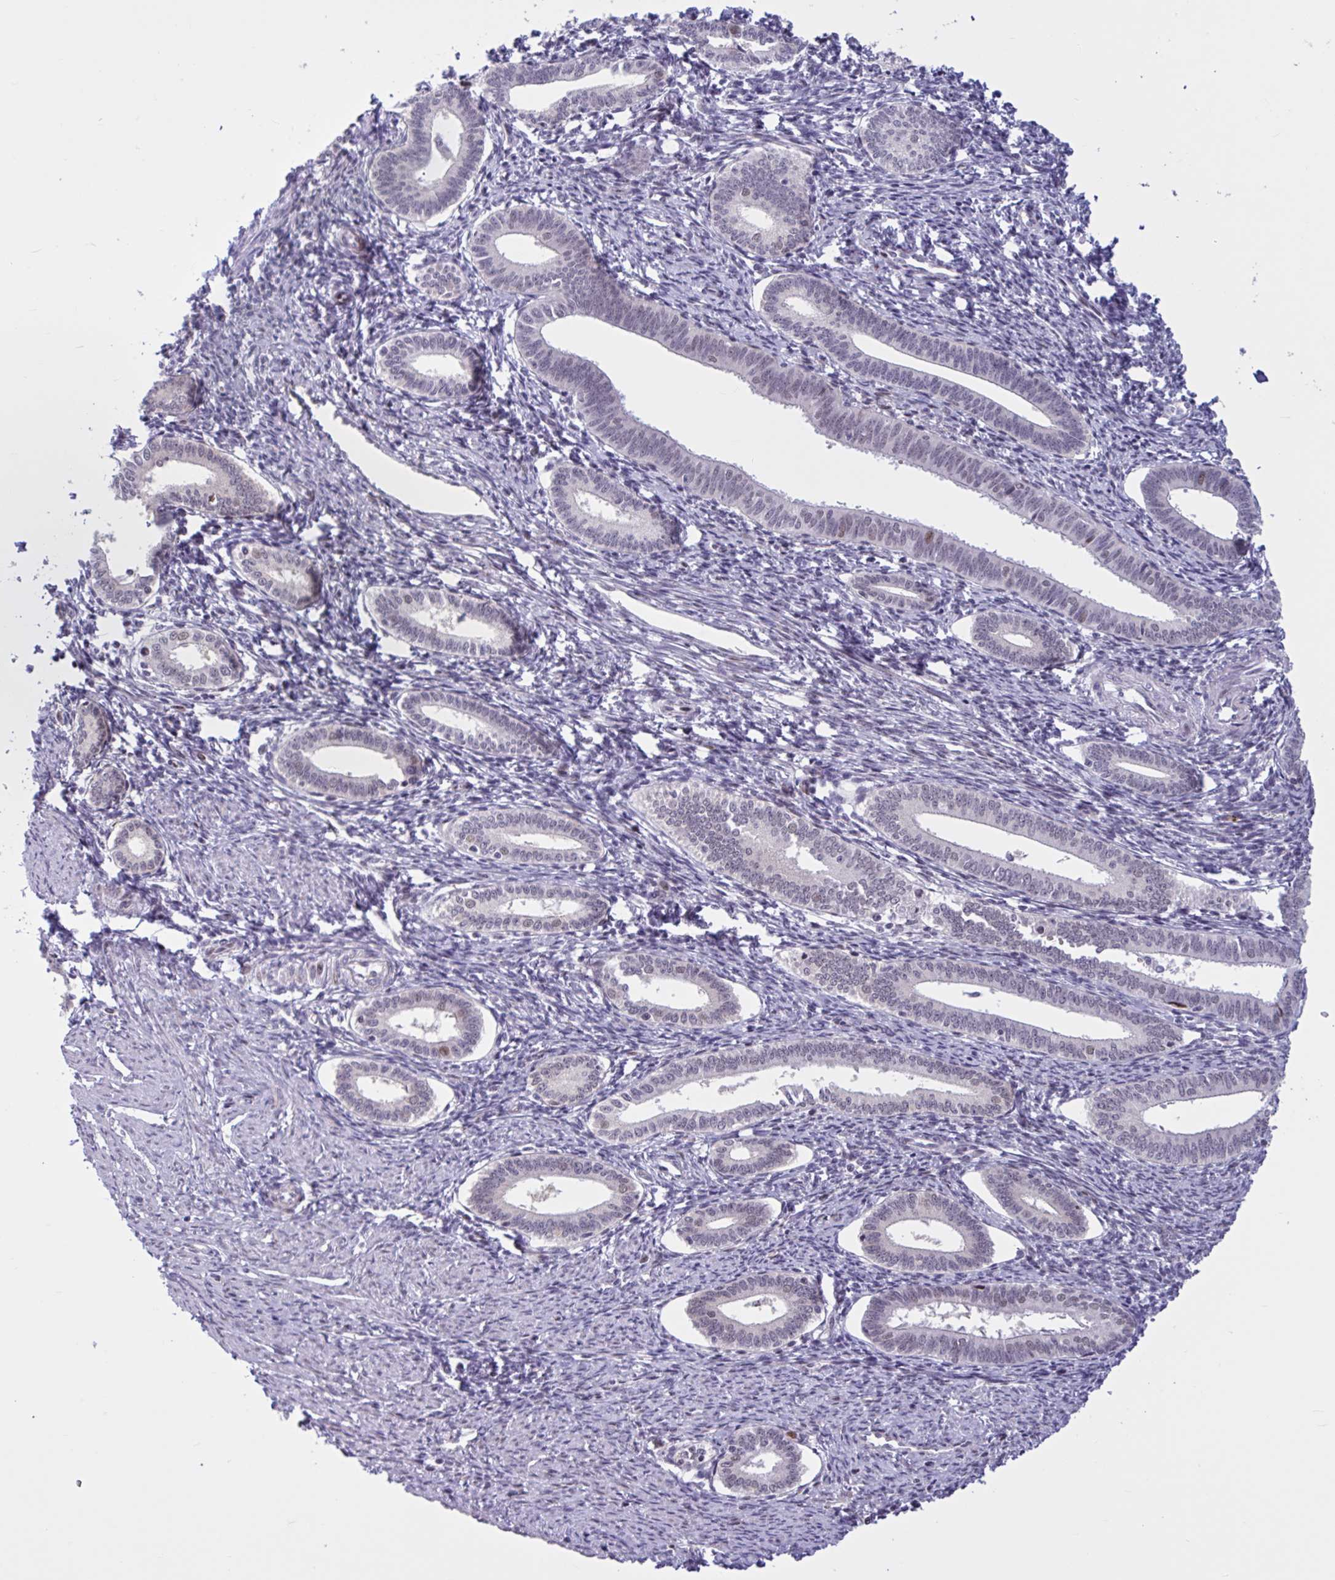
{"staining": {"intensity": "moderate", "quantity": "<25%", "location": "nuclear"}, "tissue": "endometrium", "cell_type": "Cells in endometrial stroma", "image_type": "normal", "snomed": [{"axis": "morphology", "description": "Normal tissue, NOS"}, {"axis": "topography", "description": "Endometrium"}], "caption": "Brown immunohistochemical staining in unremarkable human endometrium displays moderate nuclear expression in approximately <25% of cells in endometrial stroma.", "gene": "RBL1", "patient": {"sex": "female", "age": 41}}